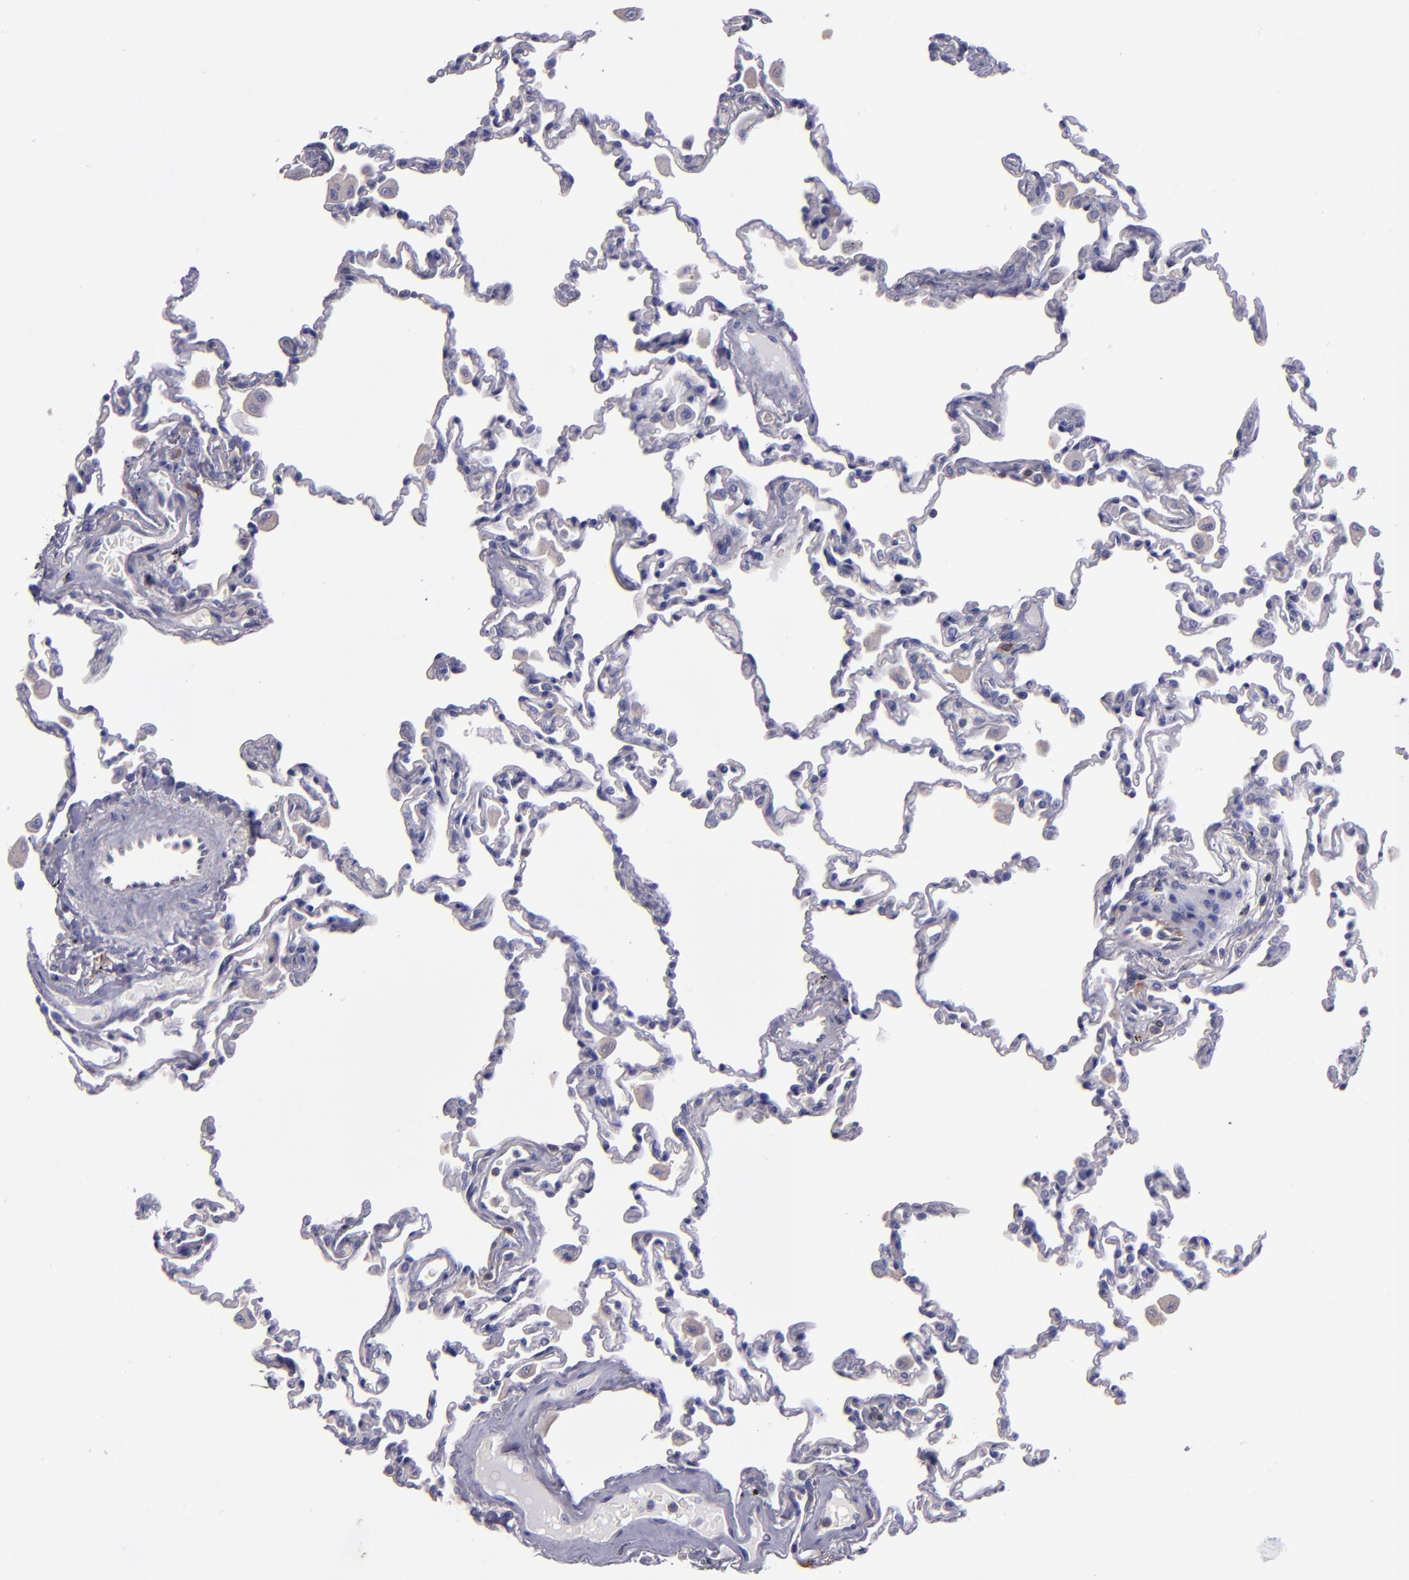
{"staining": {"intensity": "negative", "quantity": "none", "location": "none"}, "tissue": "lung", "cell_type": "Alveolar cells", "image_type": "normal", "snomed": [{"axis": "morphology", "description": "Normal tissue, NOS"}, {"axis": "topography", "description": "Lung"}], "caption": "This image is of unremarkable lung stained with immunohistochemistry (IHC) to label a protein in brown with the nuclei are counter-stained blue. There is no positivity in alveolar cells.", "gene": "CARS1", "patient": {"sex": "male", "age": 59}}